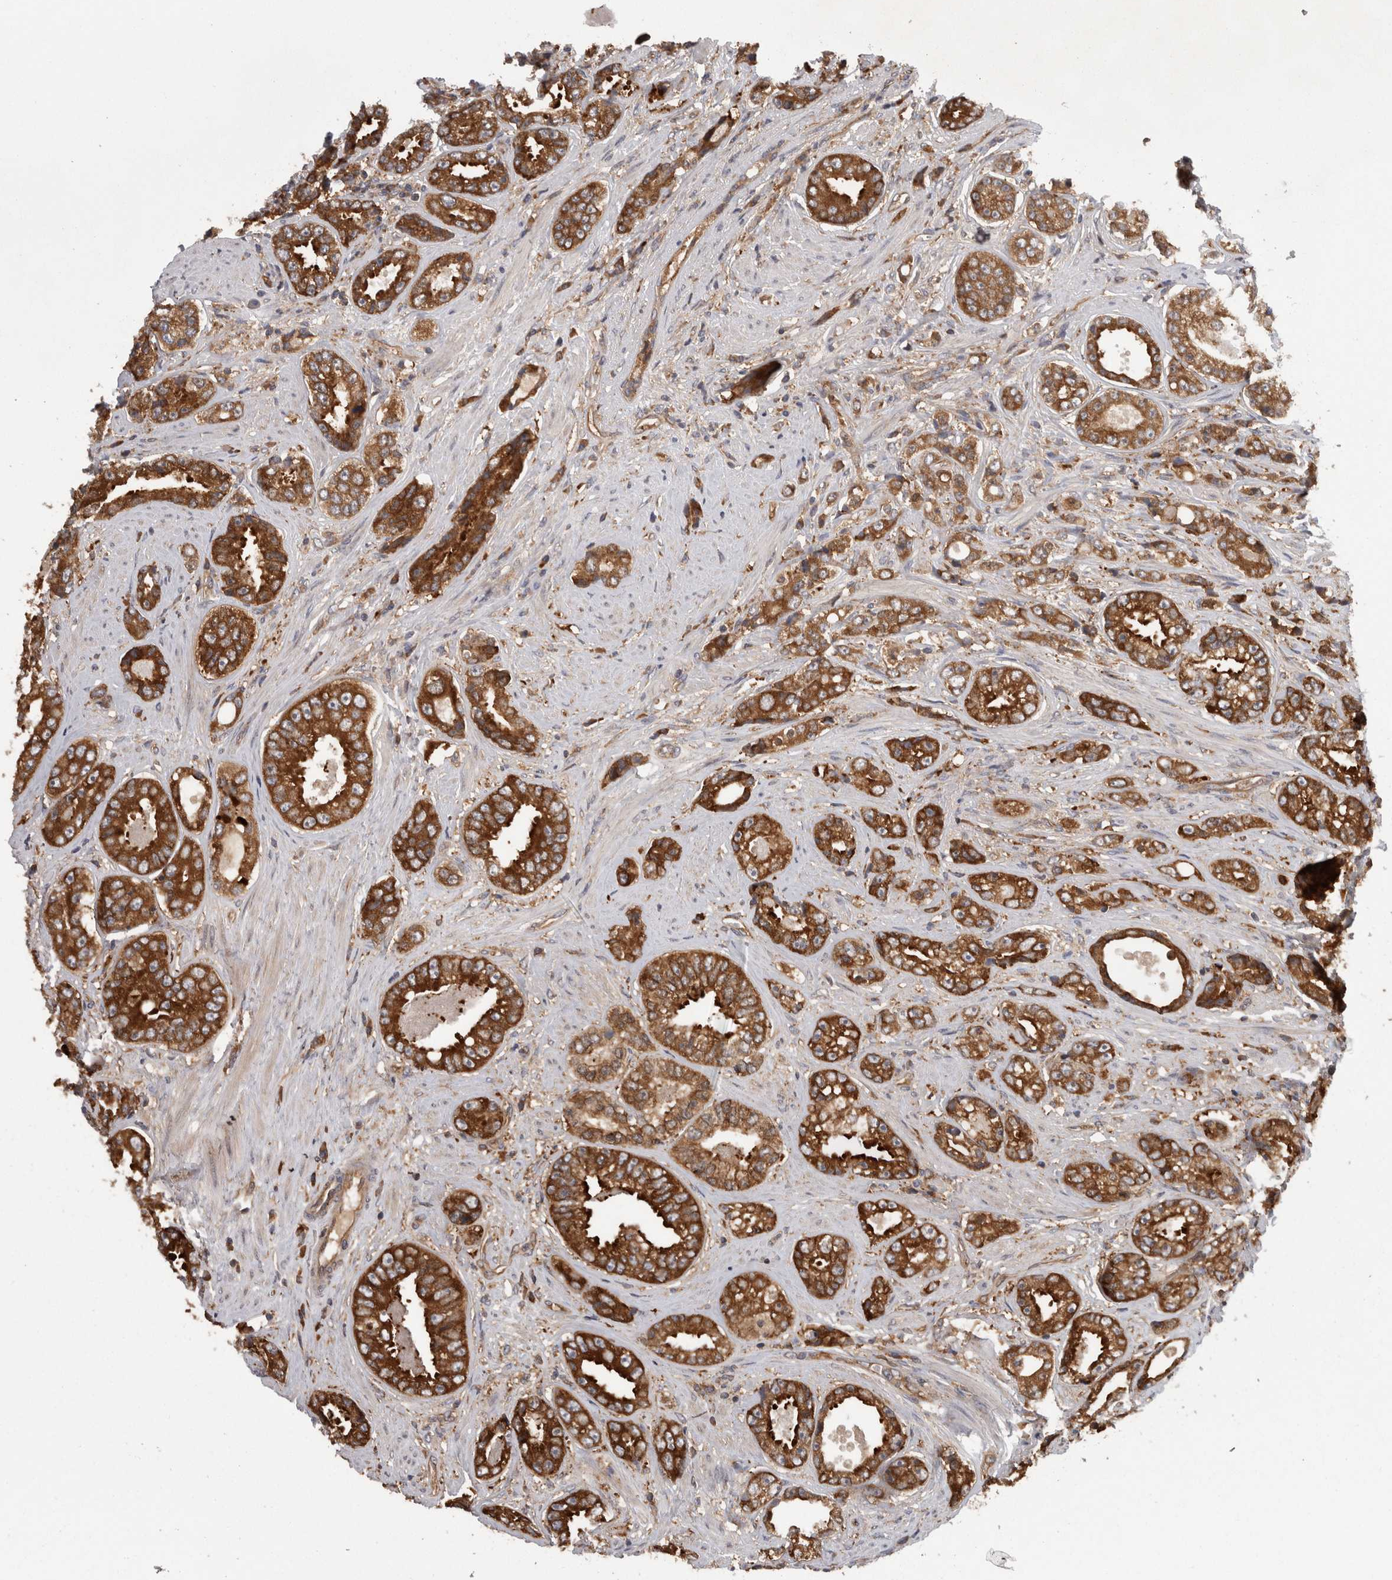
{"staining": {"intensity": "strong", "quantity": ">75%", "location": "cytoplasmic/membranous"}, "tissue": "prostate cancer", "cell_type": "Tumor cells", "image_type": "cancer", "snomed": [{"axis": "morphology", "description": "Adenocarcinoma, High grade"}, {"axis": "topography", "description": "Prostate"}], "caption": "Human prostate cancer (adenocarcinoma (high-grade)) stained with a protein marker displays strong staining in tumor cells.", "gene": "SMCR8", "patient": {"sex": "male", "age": 61}}